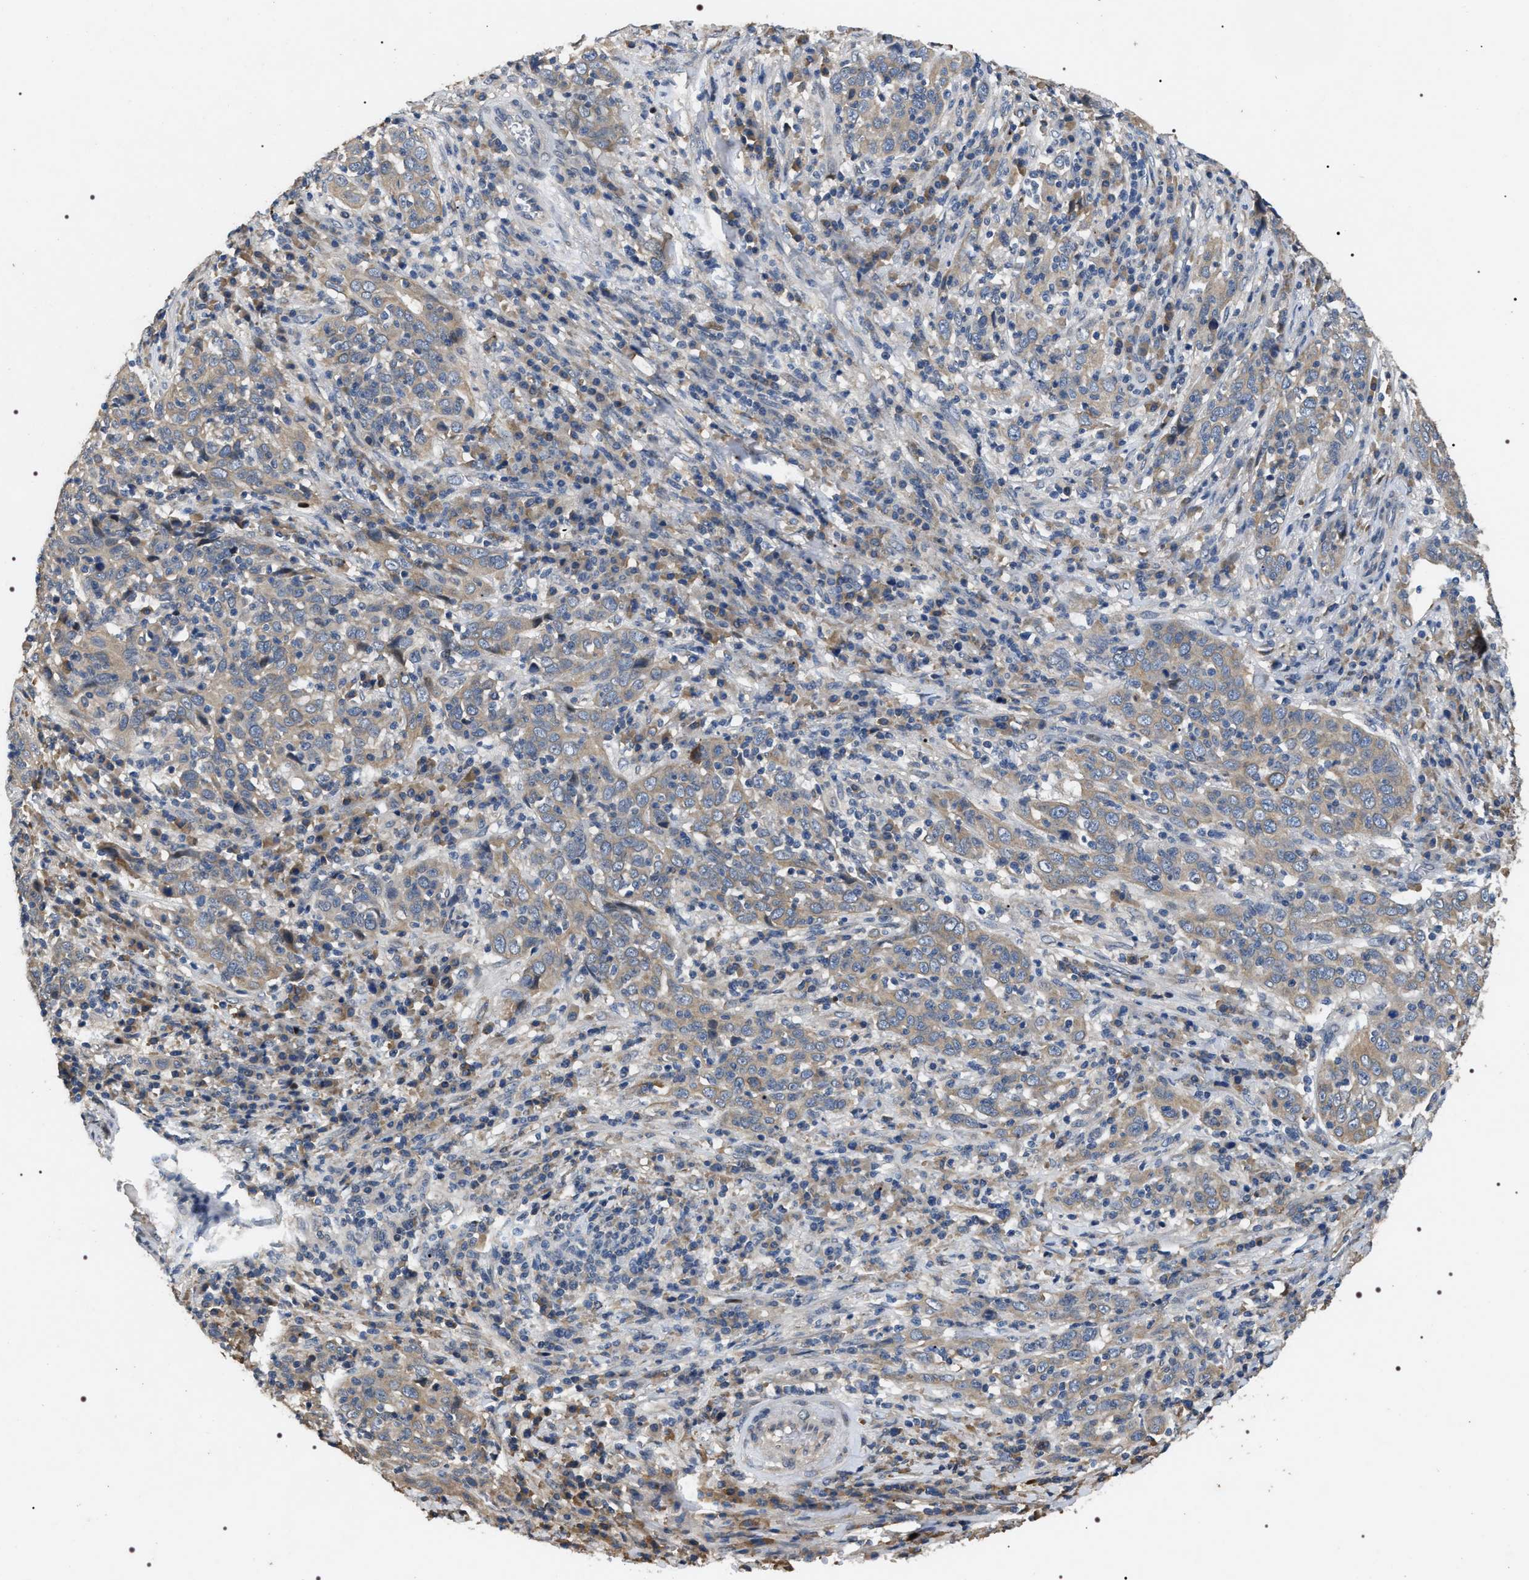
{"staining": {"intensity": "weak", "quantity": ">75%", "location": "cytoplasmic/membranous"}, "tissue": "cervical cancer", "cell_type": "Tumor cells", "image_type": "cancer", "snomed": [{"axis": "morphology", "description": "Squamous cell carcinoma, NOS"}, {"axis": "topography", "description": "Cervix"}], "caption": "Tumor cells demonstrate low levels of weak cytoplasmic/membranous positivity in about >75% of cells in human cervical squamous cell carcinoma. (Stains: DAB (3,3'-diaminobenzidine) in brown, nuclei in blue, Microscopy: brightfield microscopy at high magnification).", "gene": "IFT81", "patient": {"sex": "female", "age": 46}}